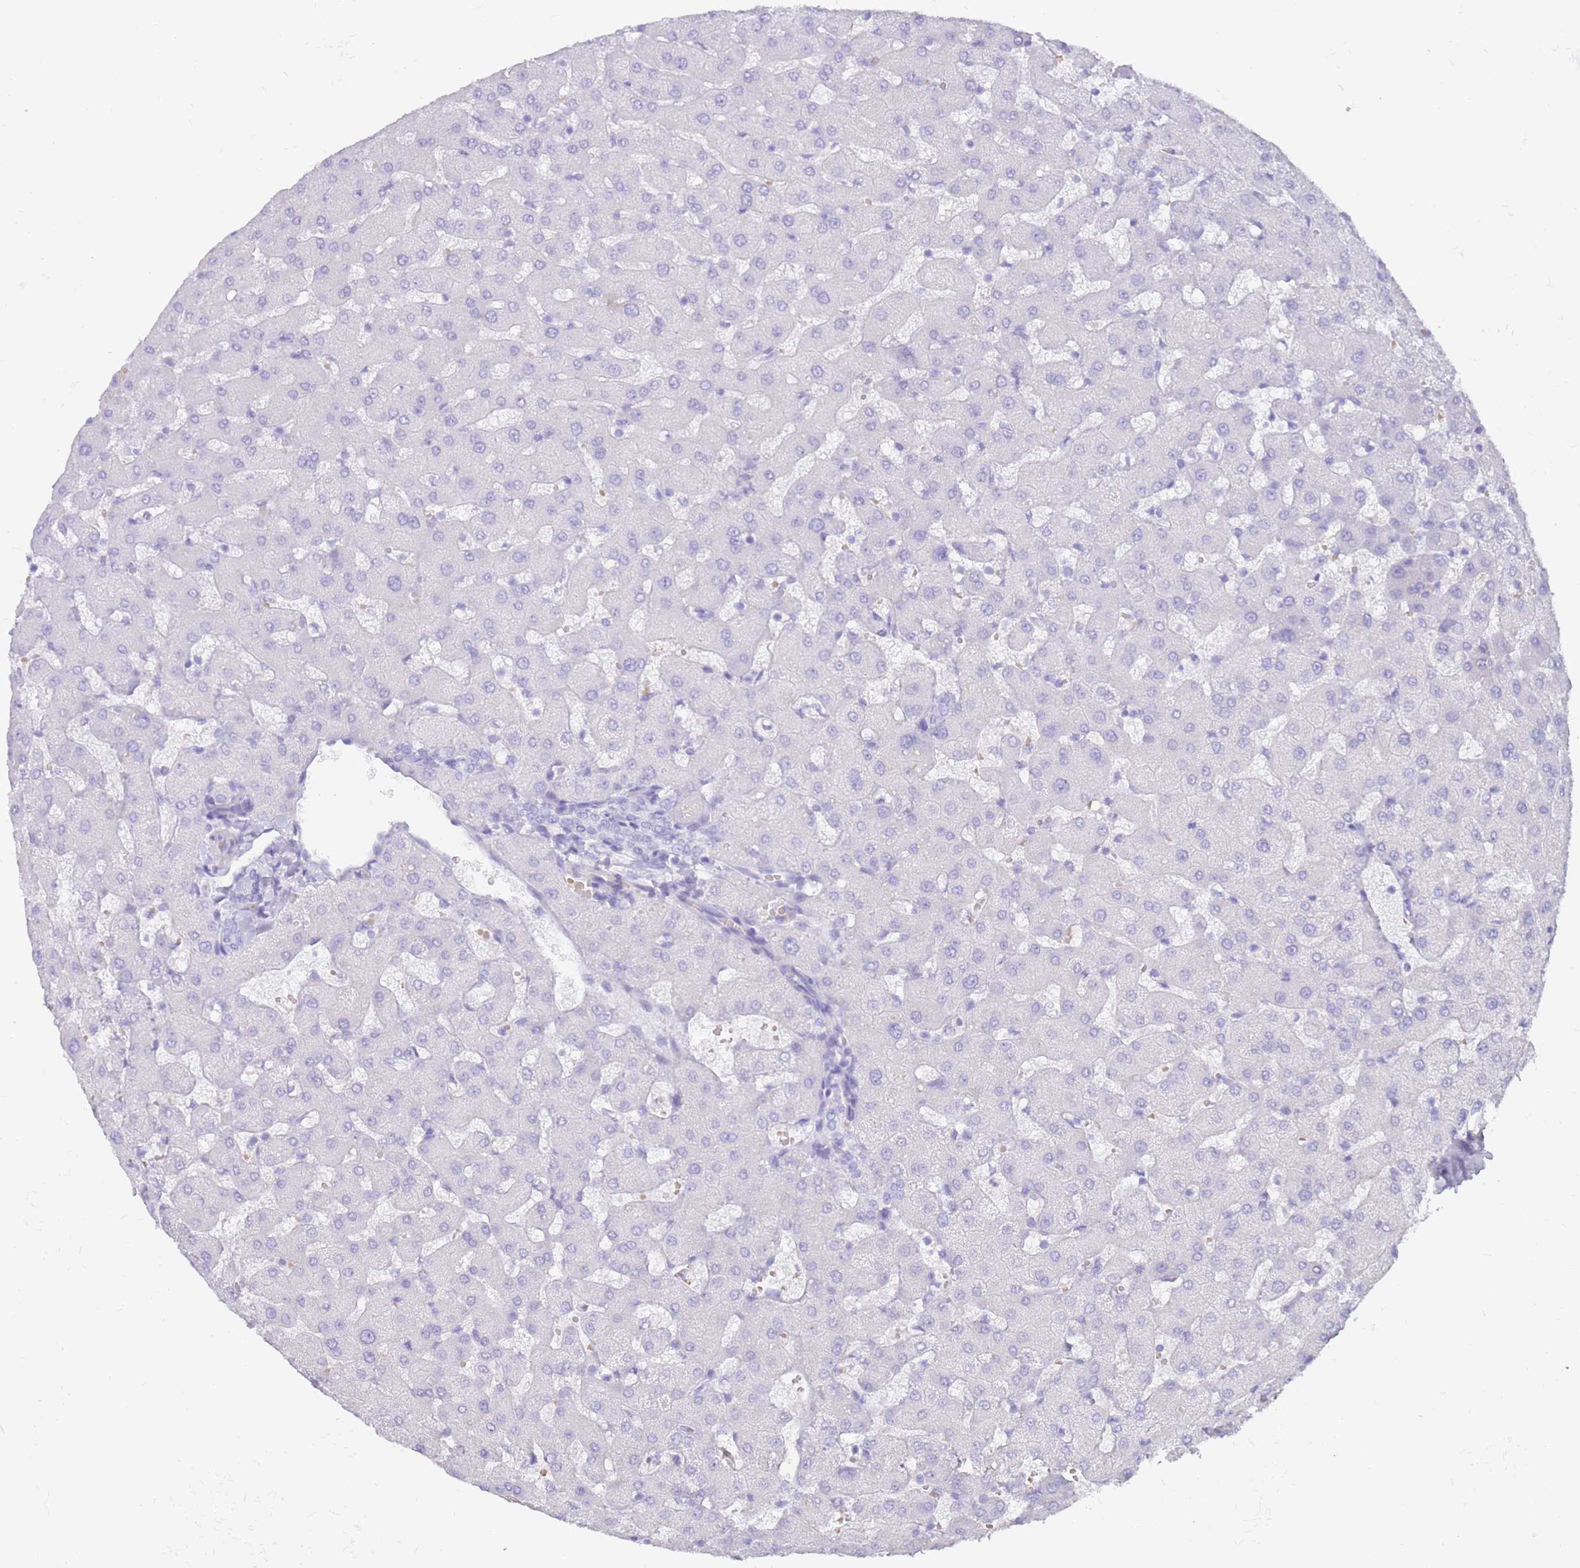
{"staining": {"intensity": "negative", "quantity": "none", "location": "none"}, "tissue": "liver", "cell_type": "Cholangiocytes", "image_type": "normal", "snomed": [{"axis": "morphology", "description": "Normal tissue, NOS"}, {"axis": "topography", "description": "Liver"}], "caption": "The image displays no significant expression in cholangiocytes of liver. The staining is performed using DAB (3,3'-diaminobenzidine) brown chromogen with nuclei counter-stained in using hematoxylin.", "gene": "EVPLL", "patient": {"sex": "female", "age": 63}}